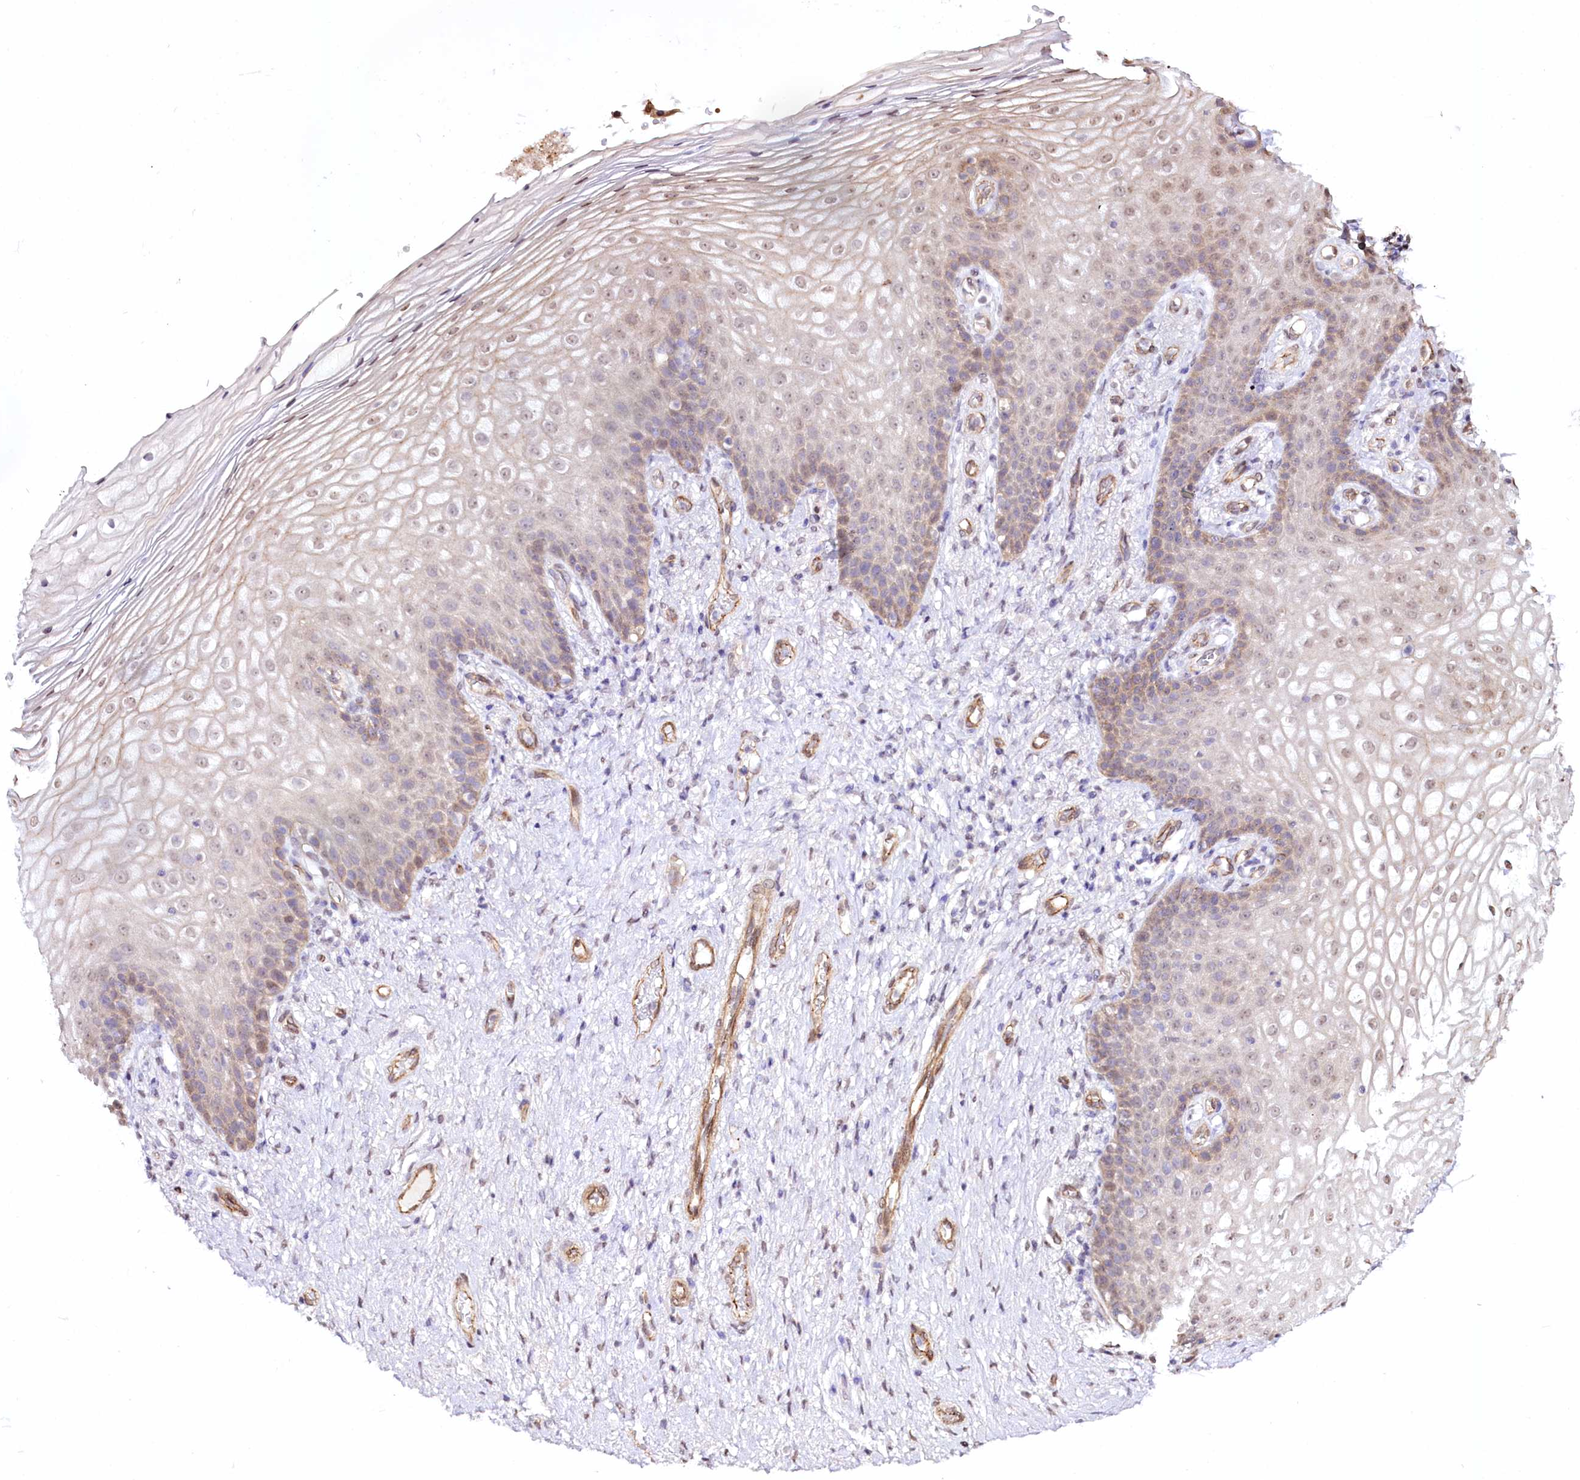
{"staining": {"intensity": "weak", "quantity": "<25%", "location": "cytoplasmic/membranous,nuclear"}, "tissue": "vagina", "cell_type": "Squamous epithelial cells", "image_type": "normal", "snomed": [{"axis": "morphology", "description": "Normal tissue, NOS"}, {"axis": "topography", "description": "Vagina"}], "caption": "Squamous epithelial cells show no significant expression in benign vagina. The staining is performed using DAB brown chromogen with nuclei counter-stained in using hematoxylin.", "gene": "ST7", "patient": {"sex": "female", "age": 60}}